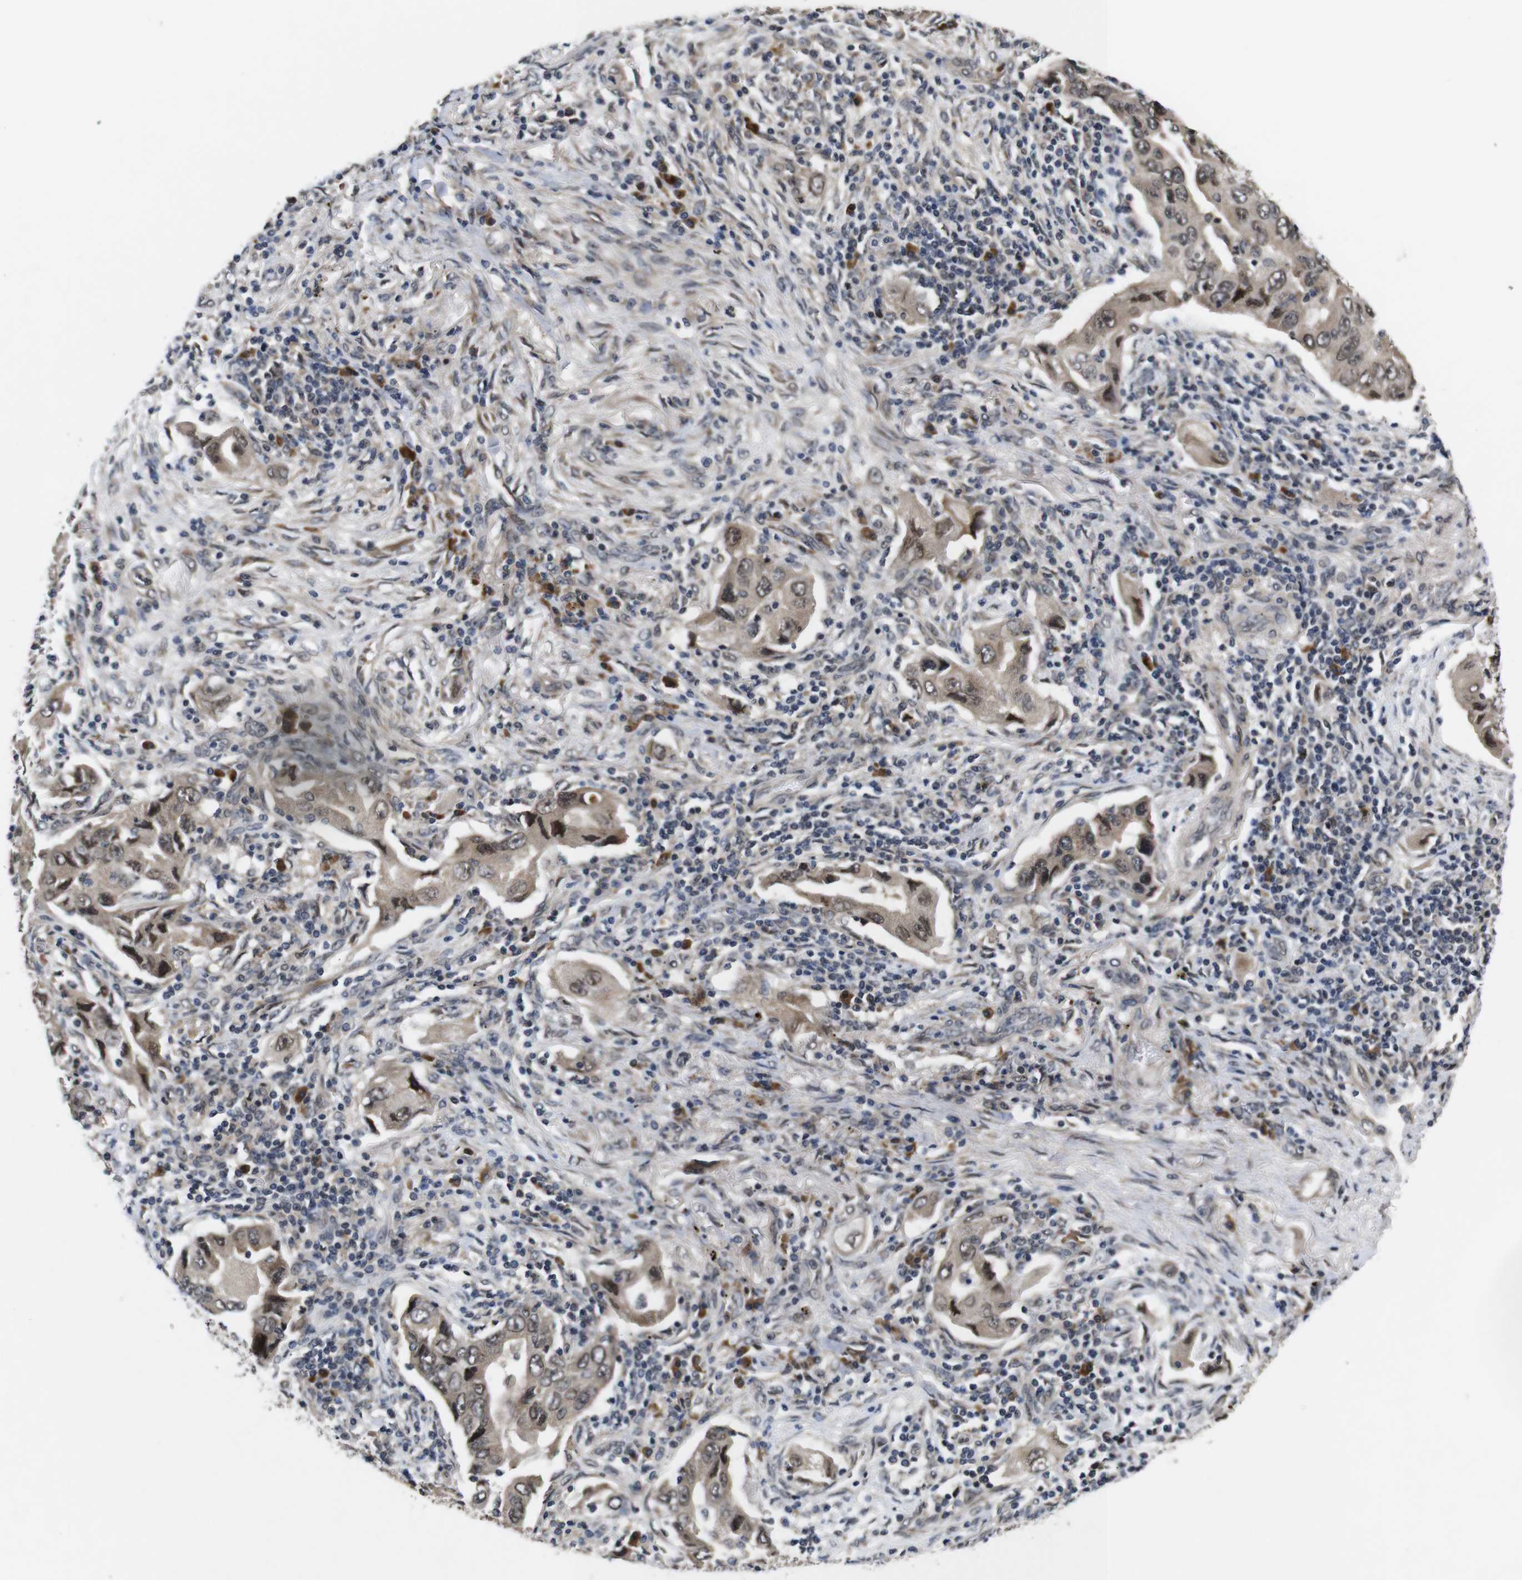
{"staining": {"intensity": "weak", "quantity": ">75%", "location": "cytoplasmic/membranous,nuclear"}, "tissue": "lung cancer", "cell_type": "Tumor cells", "image_type": "cancer", "snomed": [{"axis": "morphology", "description": "Adenocarcinoma, NOS"}, {"axis": "topography", "description": "Lung"}], "caption": "Adenocarcinoma (lung) tissue exhibits weak cytoplasmic/membranous and nuclear staining in approximately >75% of tumor cells", "gene": "ZBTB46", "patient": {"sex": "female", "age": 65}}